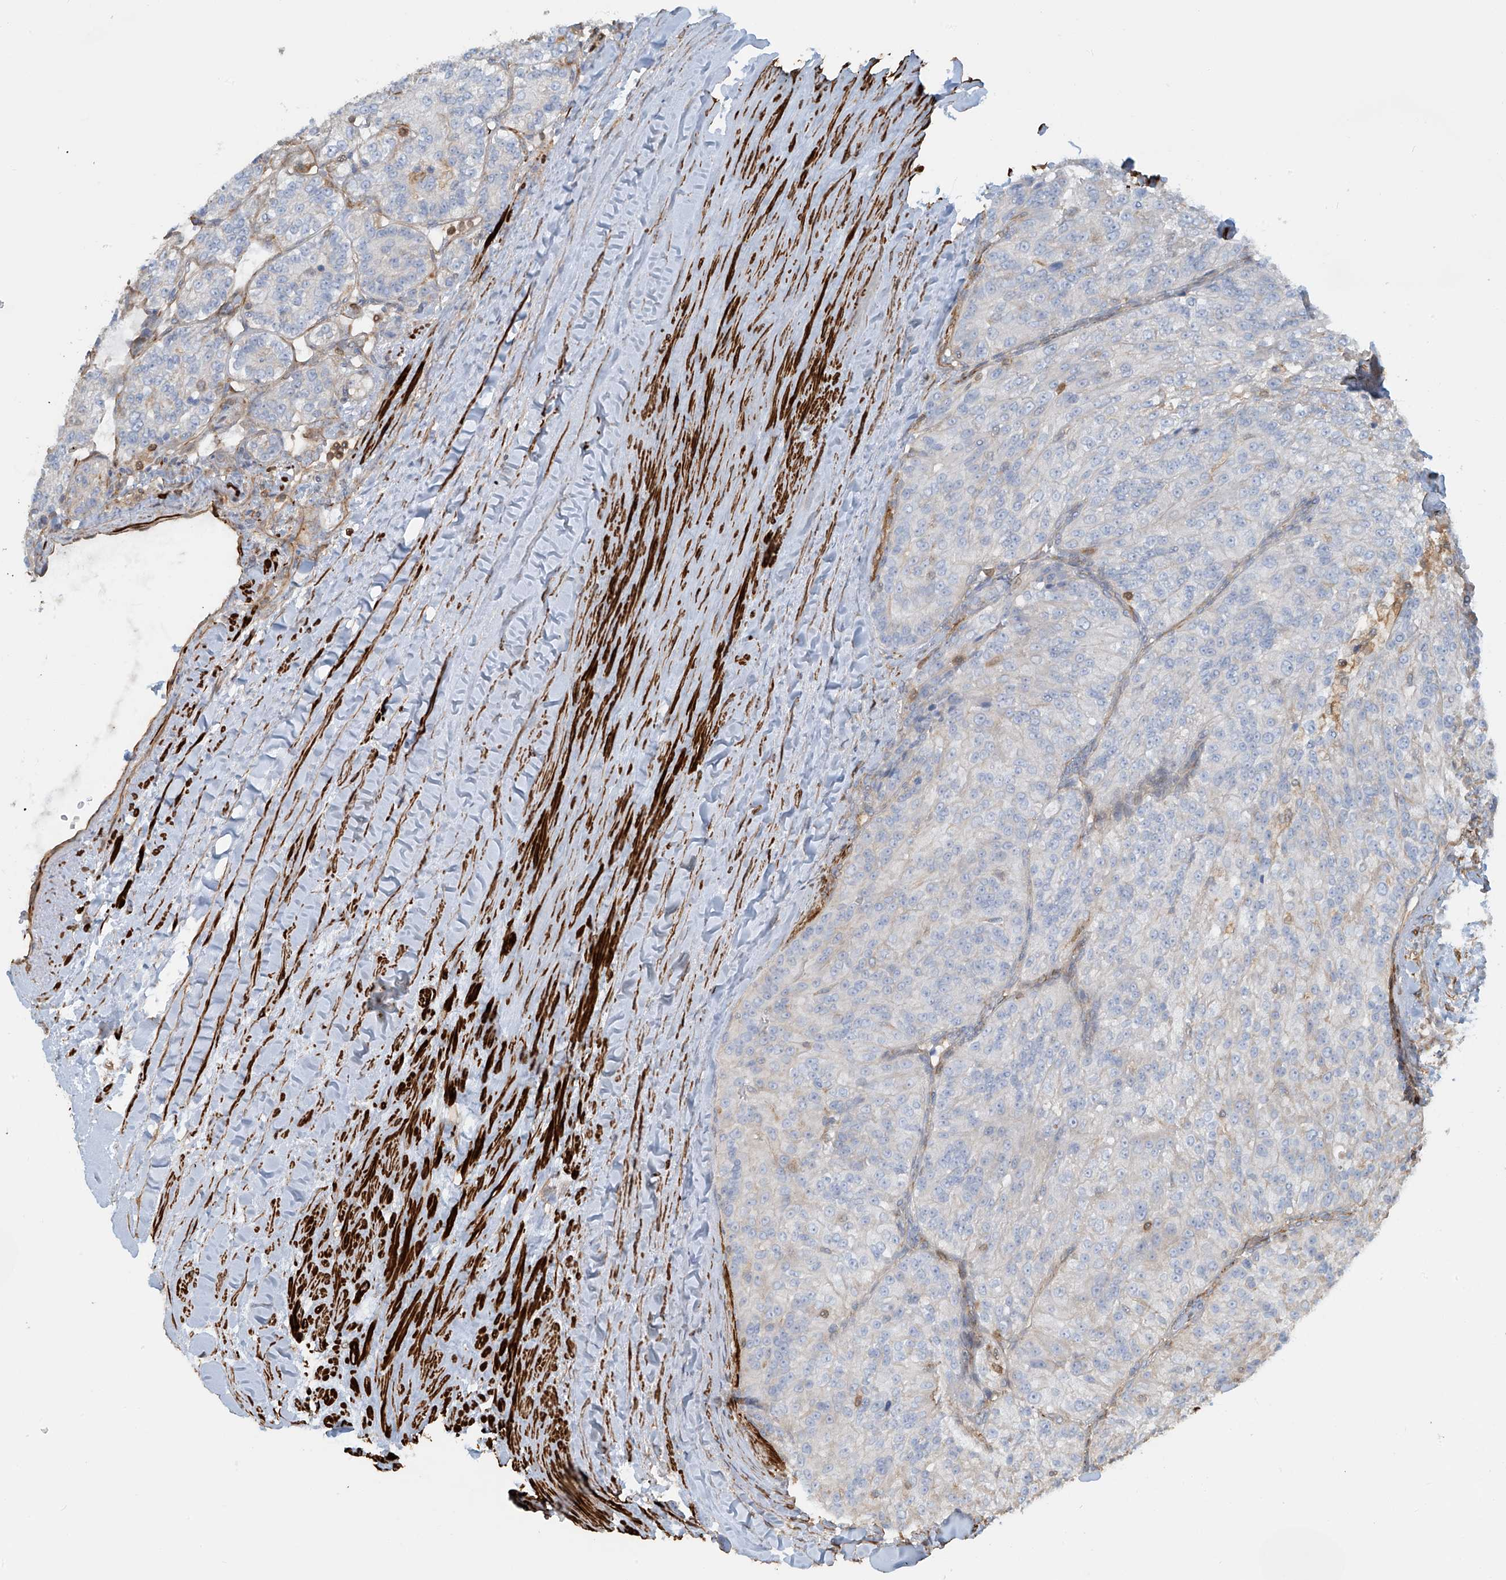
{"staining": {"intensity": "negative", "quantity": "none", "location": "none"}, "tissue": "renal cancer", "cell_type": "Tumor cells", "image_type": "cancer", "snomed": [{"axis": "morphology", "description": "Adenocarcinoma, NOS"}, {"axis": "topography", "description": "Kidney"}], "caption": "Histopathology image shows no protein positivity in tumor cells of renal cancer (adenocarcinoma) tissue. (Stains: DAB immunohistochemistry (IHC) with hematoxylin counter stain, Microscopy: brightfield microscopy at high magnification).", "gene": "SH3BGRL3", "patient": {"sex": "female", "age": 63}}